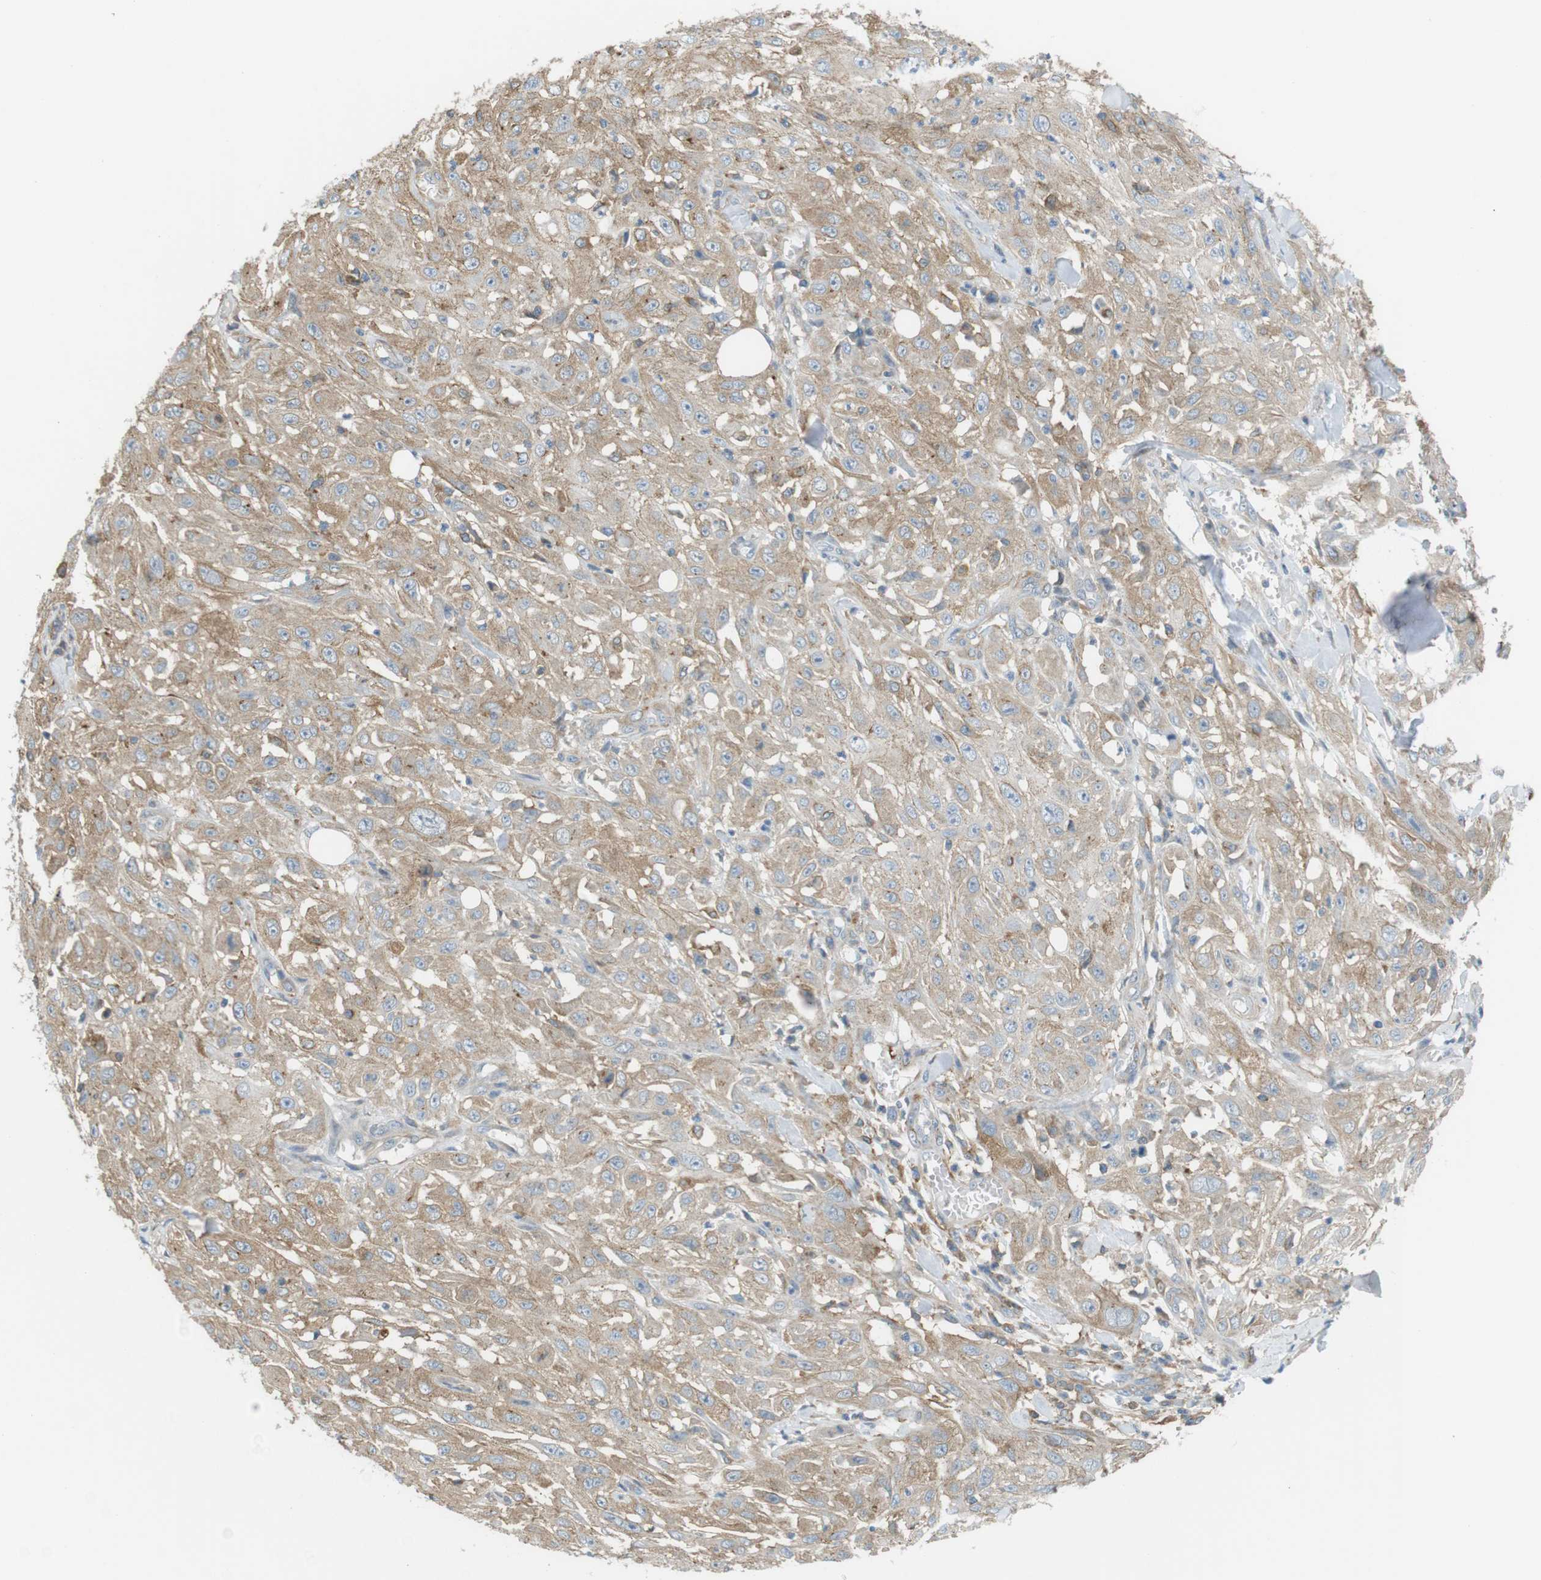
{"staining": {"intensity": "weak", "quantity": ">75%", "location": "cytoplasmic/membranous"}, "tissue": "skin cancer", "cell_type": "Tumor cells", "image_type": "cancer", "snomed": [{"axis": "morphology", "description": "Squamous cell carcinoma, NOS"}, {"axis": "morphology", "description": "Squamous cell carcinoma, metastatic, NOS"}, {"axis": "topography", "description": "Skin"}, {"axis": "topography", "description": "Lymph node"}], "caption": "Skin cancer (metastatic squamous cell carcinoma) was stained to show a protein in brown. There is low levels of weak cytoplasmic/membranous positivity in approximately >75% of tumor cells.", "gene": "PEPD", "patient": {"sex": "male", "age": 75}}